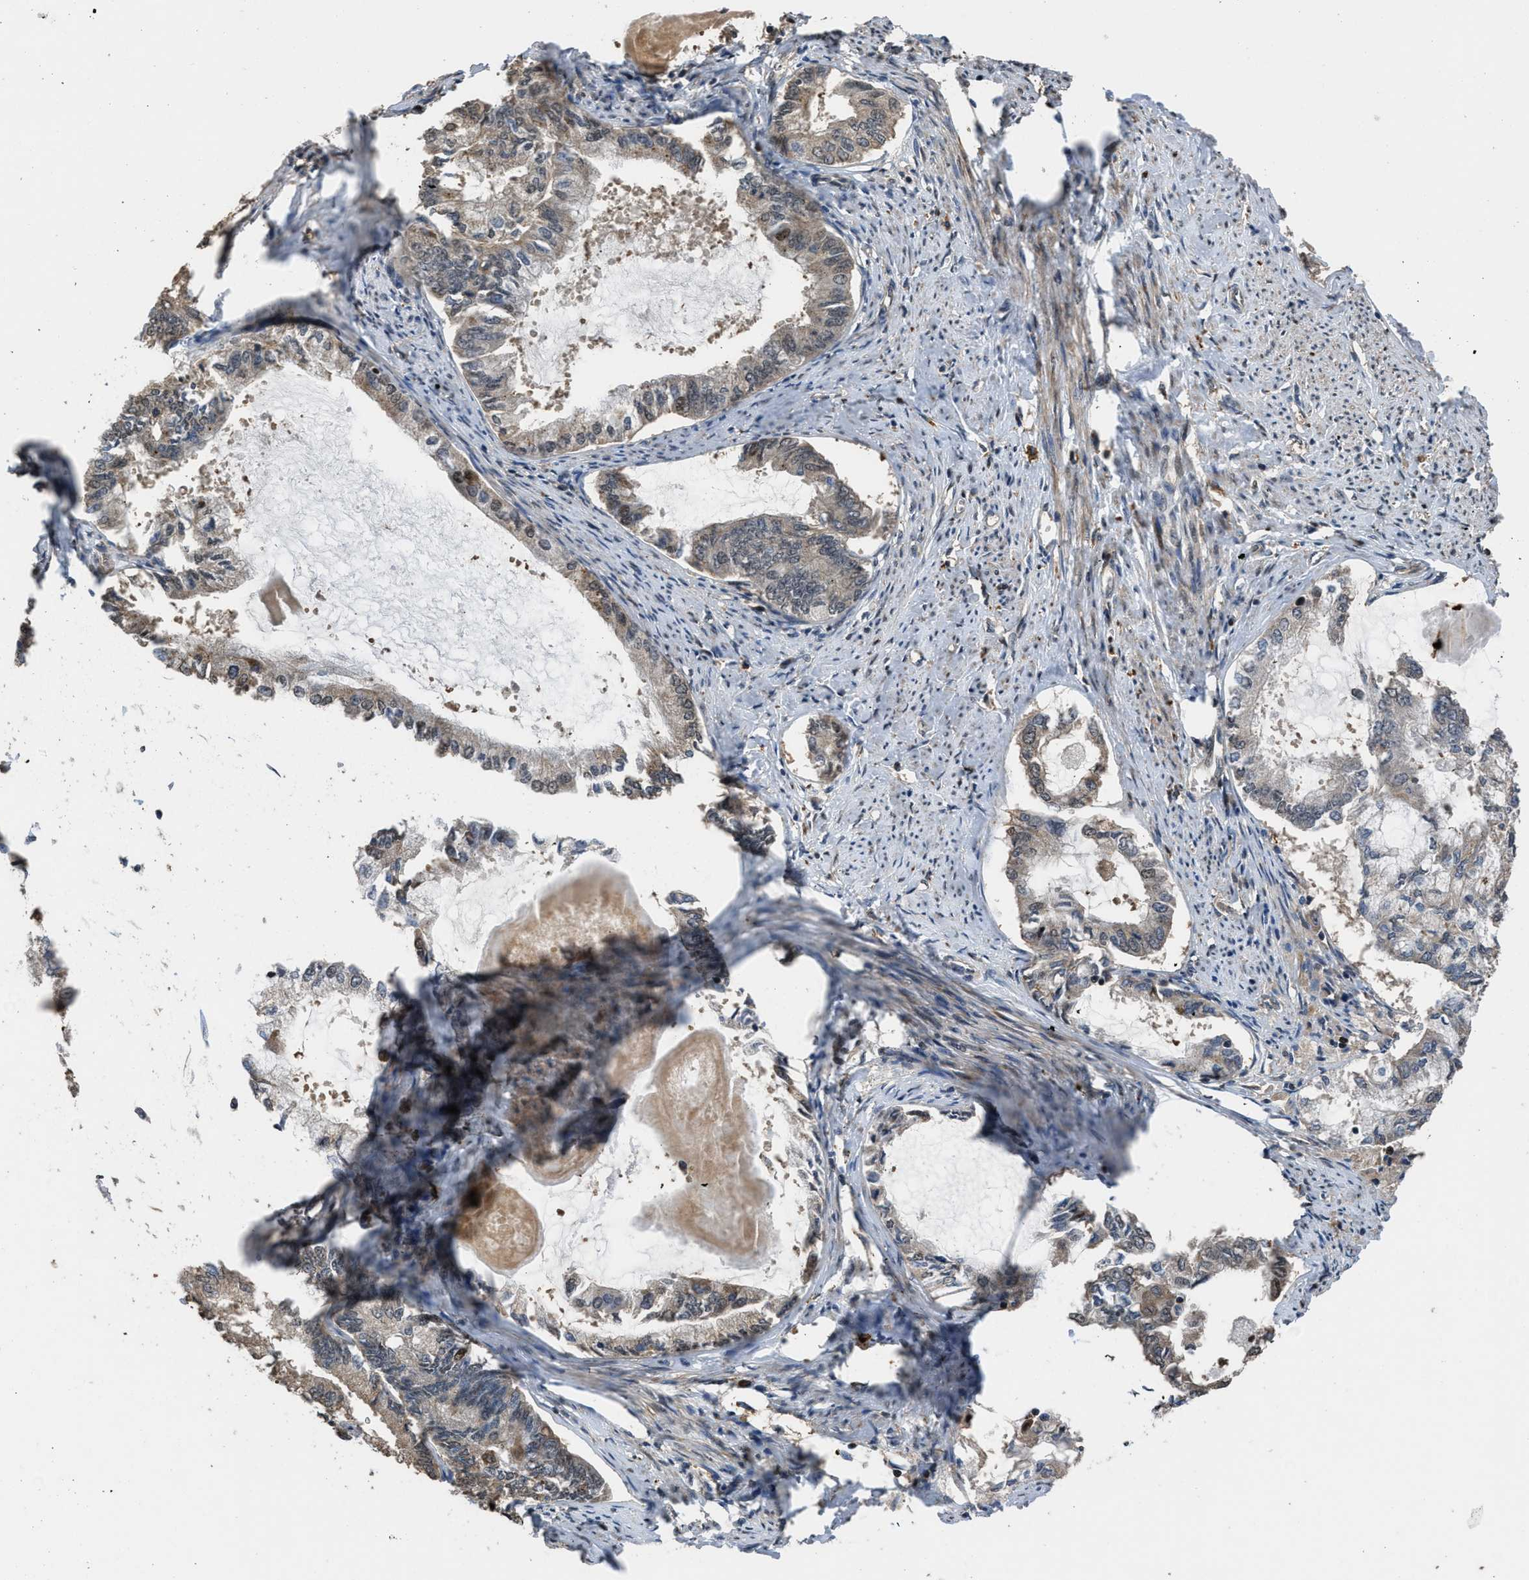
{"staining": {"intensity": "weak", "quantity": "25%-75%", "location": "cytoplasmic/membranous,nuclear"}, "tissue": "endometrial cancer", "cell_type": "Tumor cells", "image_type": "cancer", "snomed": [{"axis": "morphology", "description": "Adenocarcinoma, NOS"}, {"axis": "topography", "description": "Endometrium"}], "caption": "A brown stain labels weak cytoplasmic/membranous and nuclear staining of a protein in endometrial cancer tumor cells. (IHC, brightfield microscopy, high magnification).", "gene": "CTBS", "patient": {"sex": "female", "age": 86}}